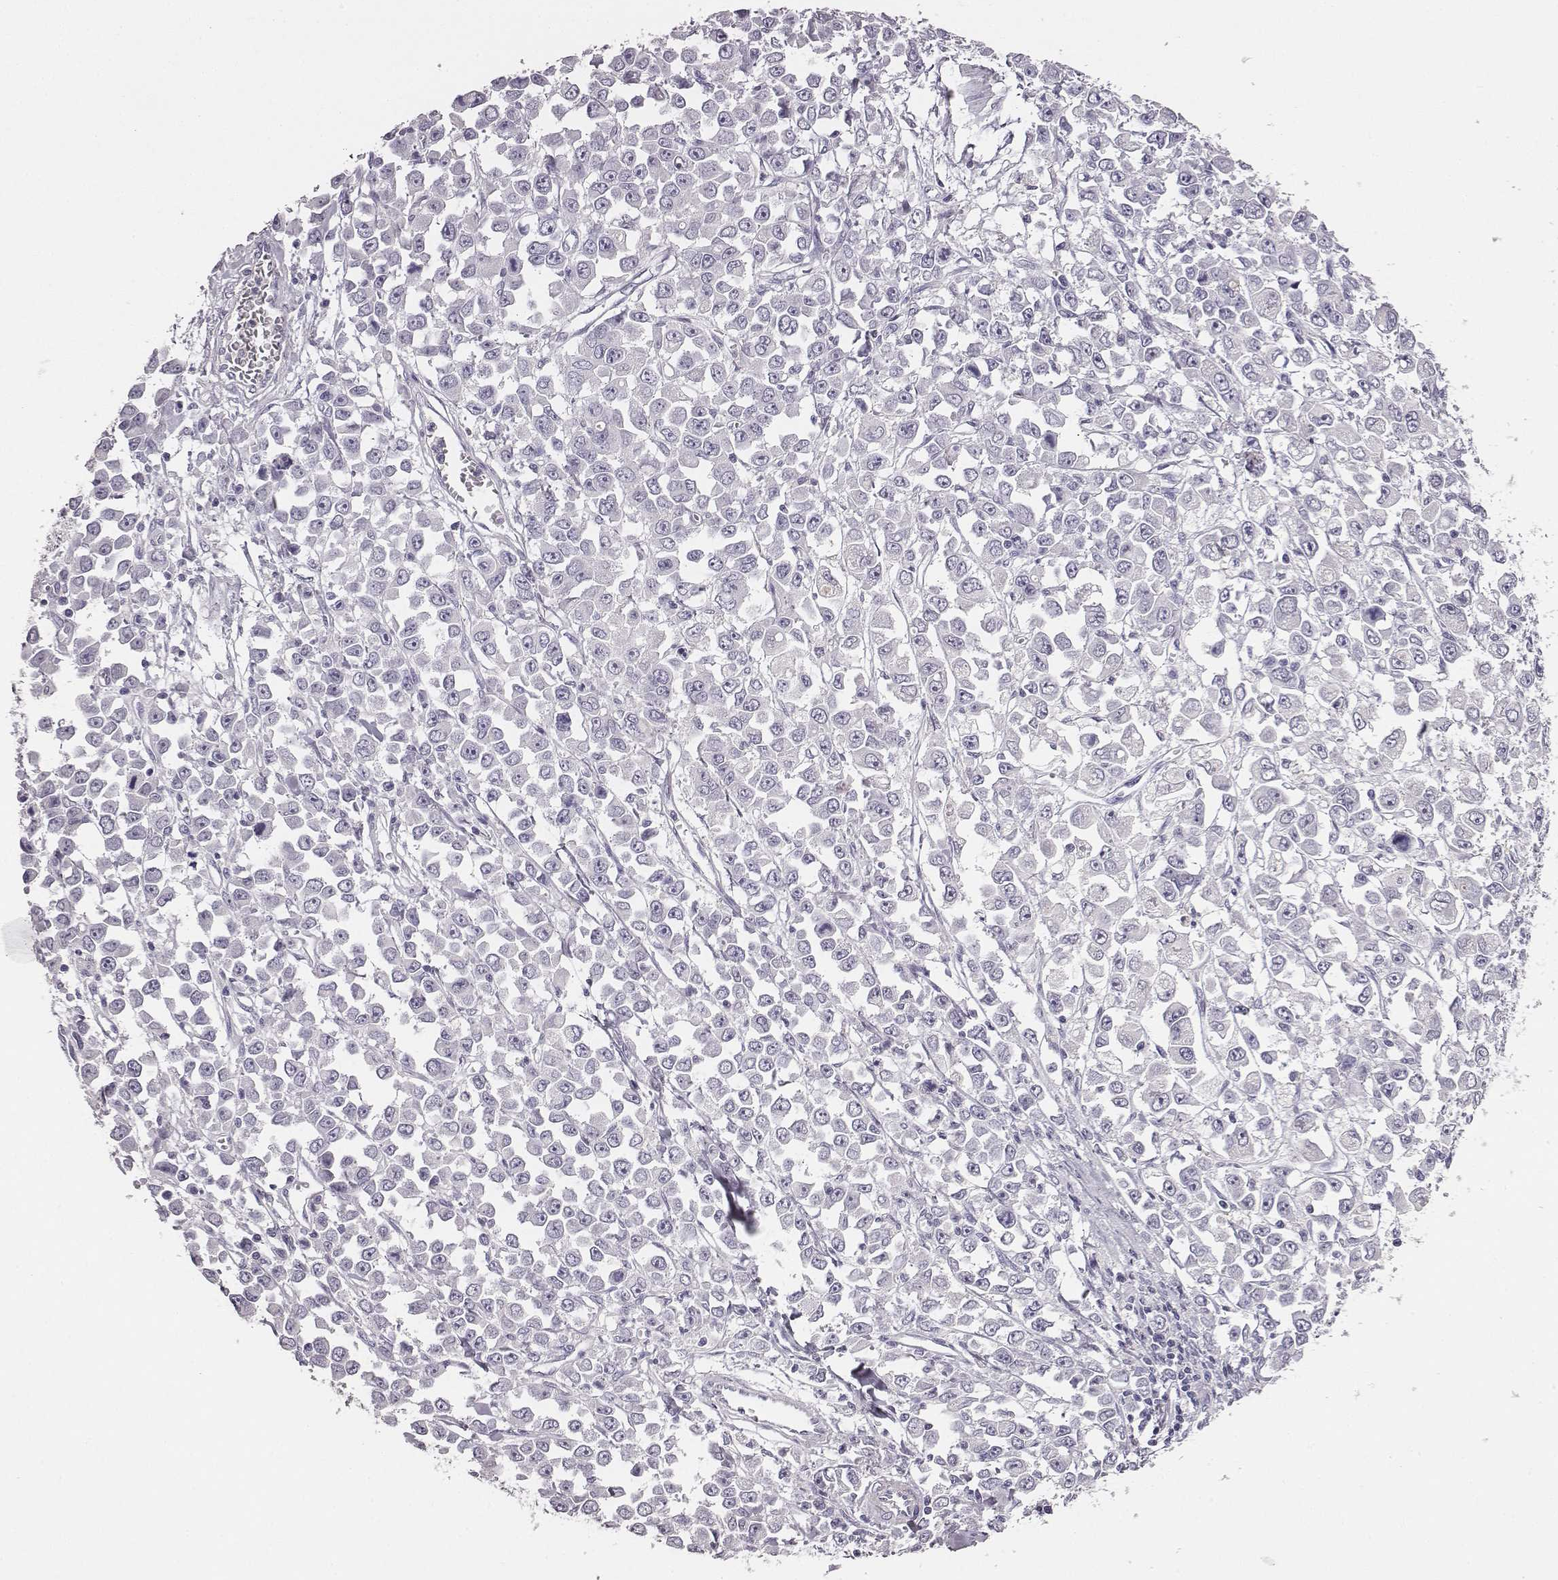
{"staining": {"intensity": "negative", "quantity": "none", "location": "none"}, "tissue": "stomach cancer", "cell_type": "Tumor cells", "image_type": "cancer", "snomed": [{"axis": "morphology", "description": "Adenocarcinoma, NOS"}, {"axis": "topography", "description": "Stomach, upper"}], "caption": "Adenocarcinoma (stomach) was stained to show a protein in brown. There is no significant expression in tumor cells. The staining is performed using DAB (3,3'-diaminobenzidine) brown chromogen with nuclei counter-stained in using hematoxylin.", "gene": "ADAM7", "patient": {"sex": "male", "age": 70}}